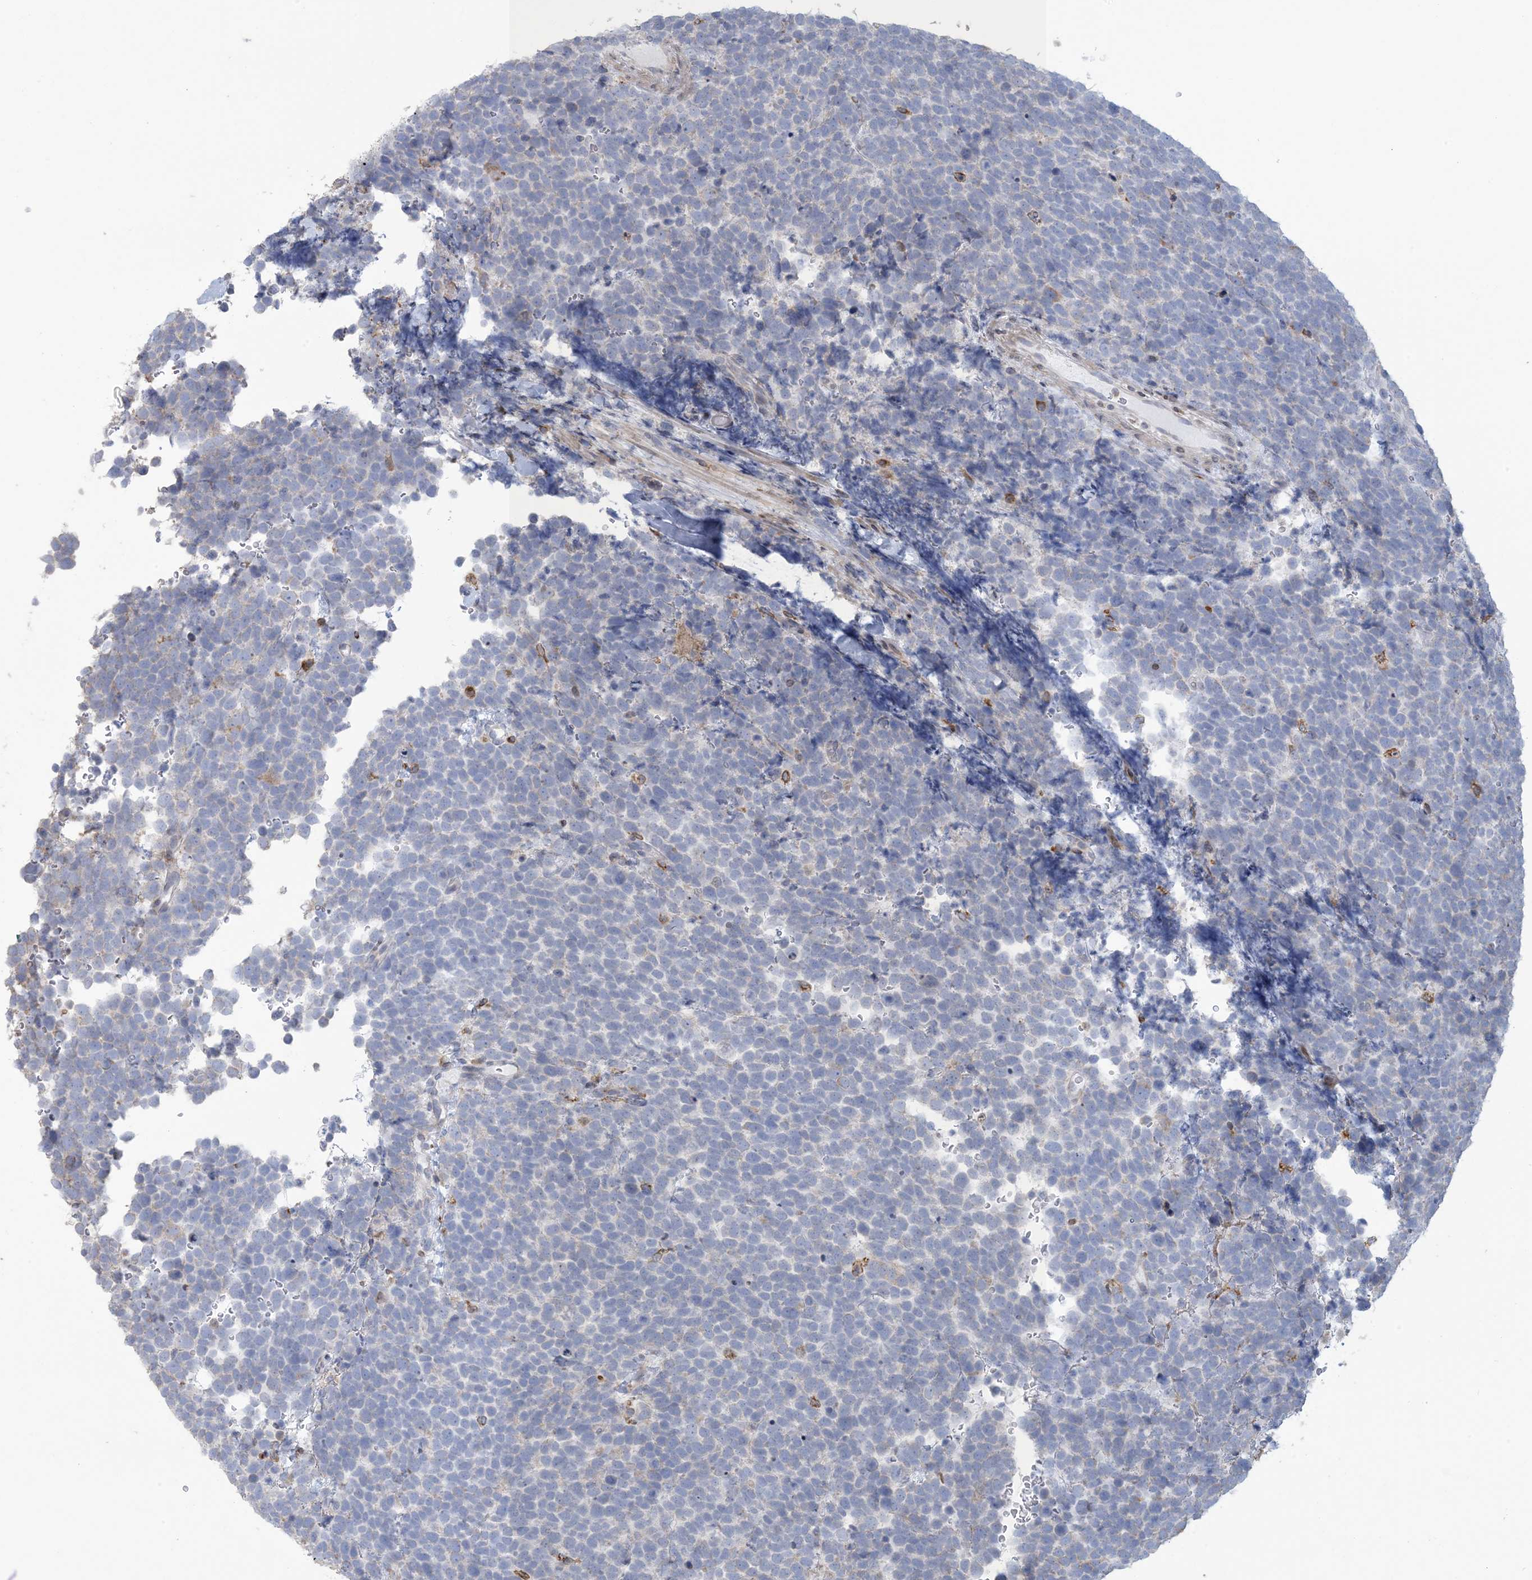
{"staining": {"intensity": "negative", "quantity": "none", "location": "none"}, "tissue": "urothelial cancer", "cell_type": "Tumor cells", "image_type": "cancer", "snomed": [{"axis": "morphology", "description": "Urothelial carcinoma, High grade"}, {"axis": "topography", "description": "Urinary bladder"}], "caption": "Tumor cells are negative for brown protein staining in urothelial carcinoma (high-grade). The staining is performed using DAB brown chromogen with nuclei counter-stained in using hematoxylin.", "gene": "SHANK1", "patient": {"sex": "female", "age": 82}}